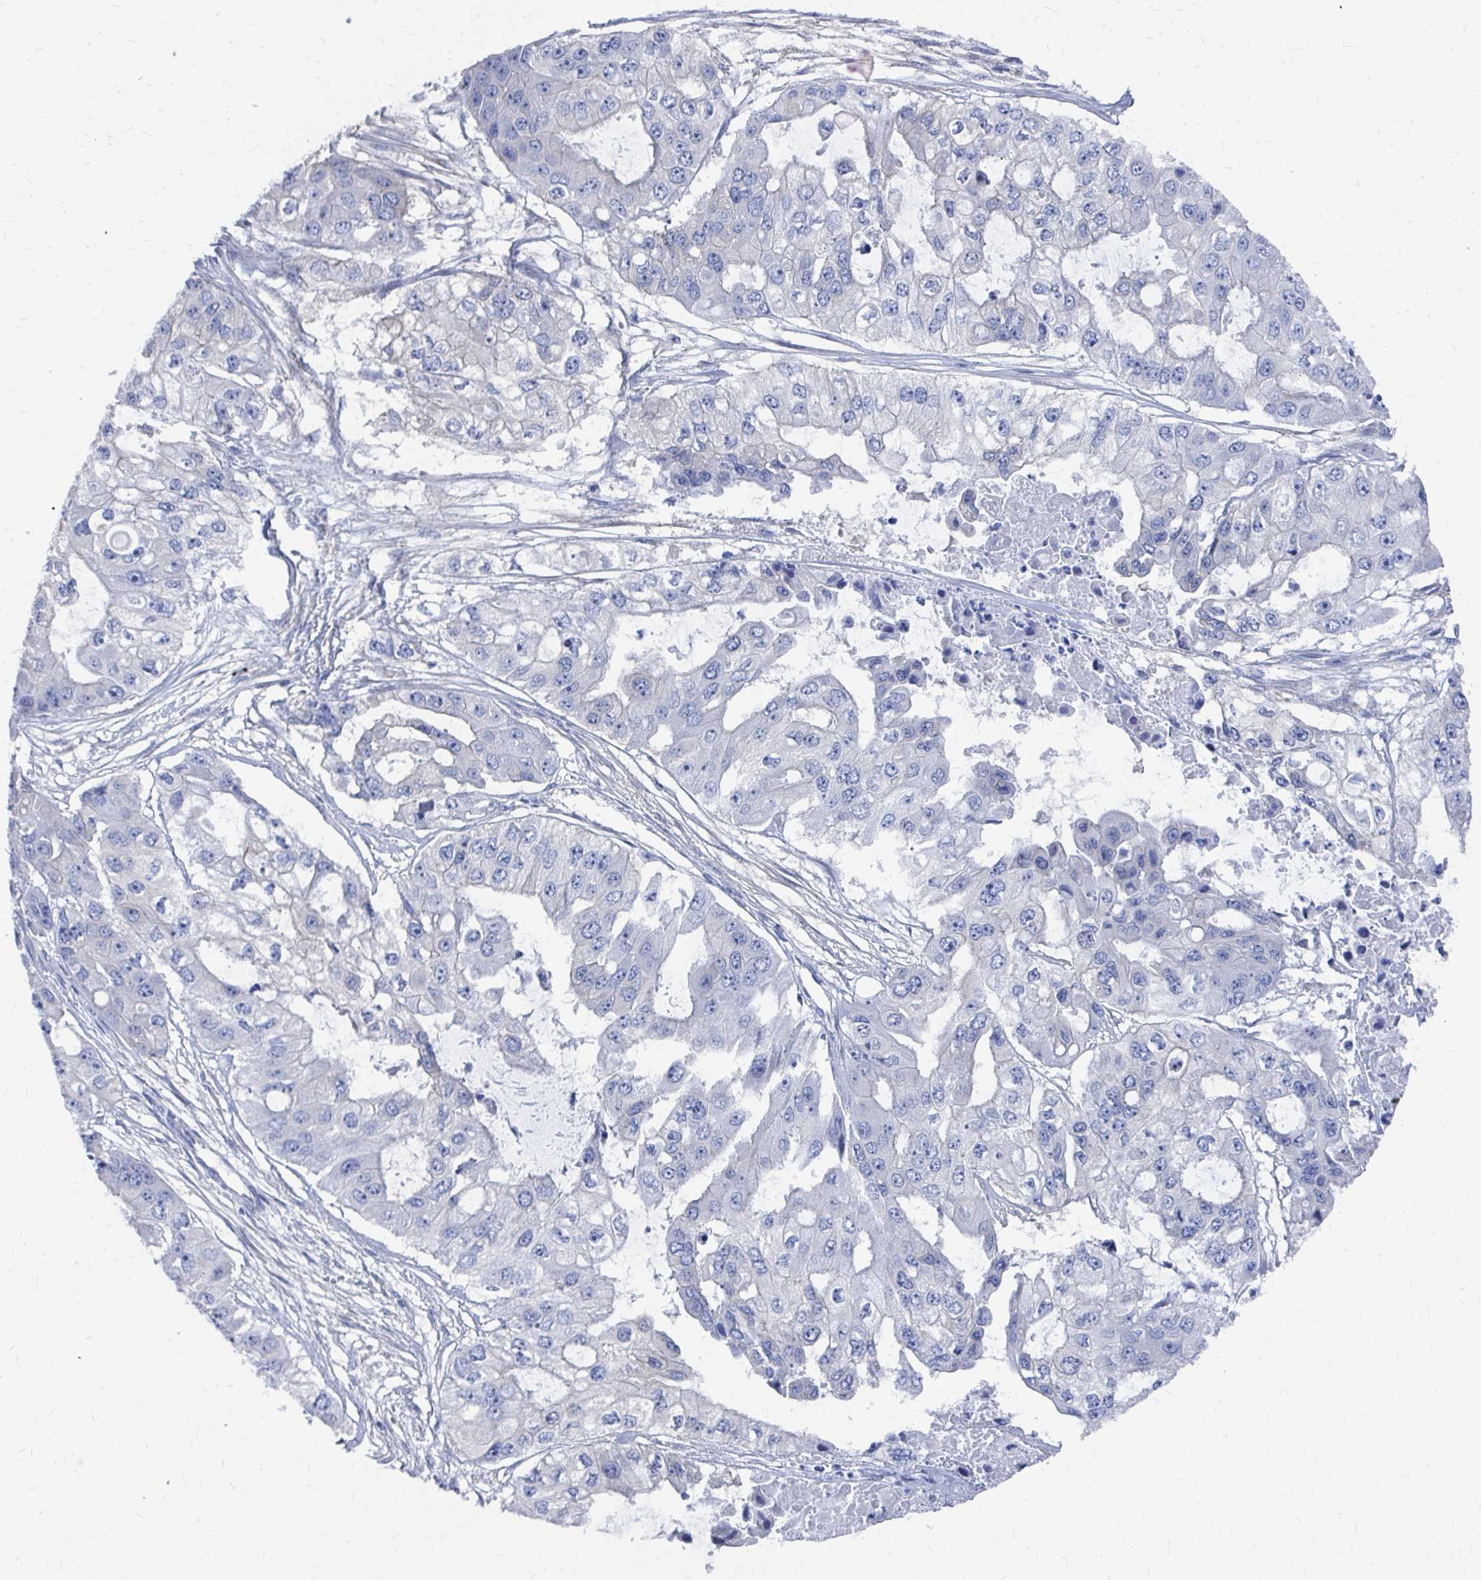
{"staining": {"intensity": "negative", "quantity": "none", "location": "none"}, "tissue": "ovarian cancer", "cell_type": "Tumor cells", "image_type": "cancer", "snomed": [{"axis": "morphology", "description": "Cystadenocarcinoma, serous, NOS"}, {"axis": "topography", "description": "Ovary"}], "caption": "A photomicrograph of human ovarian cancer is negative for staining in tumor cells.", "gene": "PLEKHG7", "patient": {"sex": "female", "age": 56}}